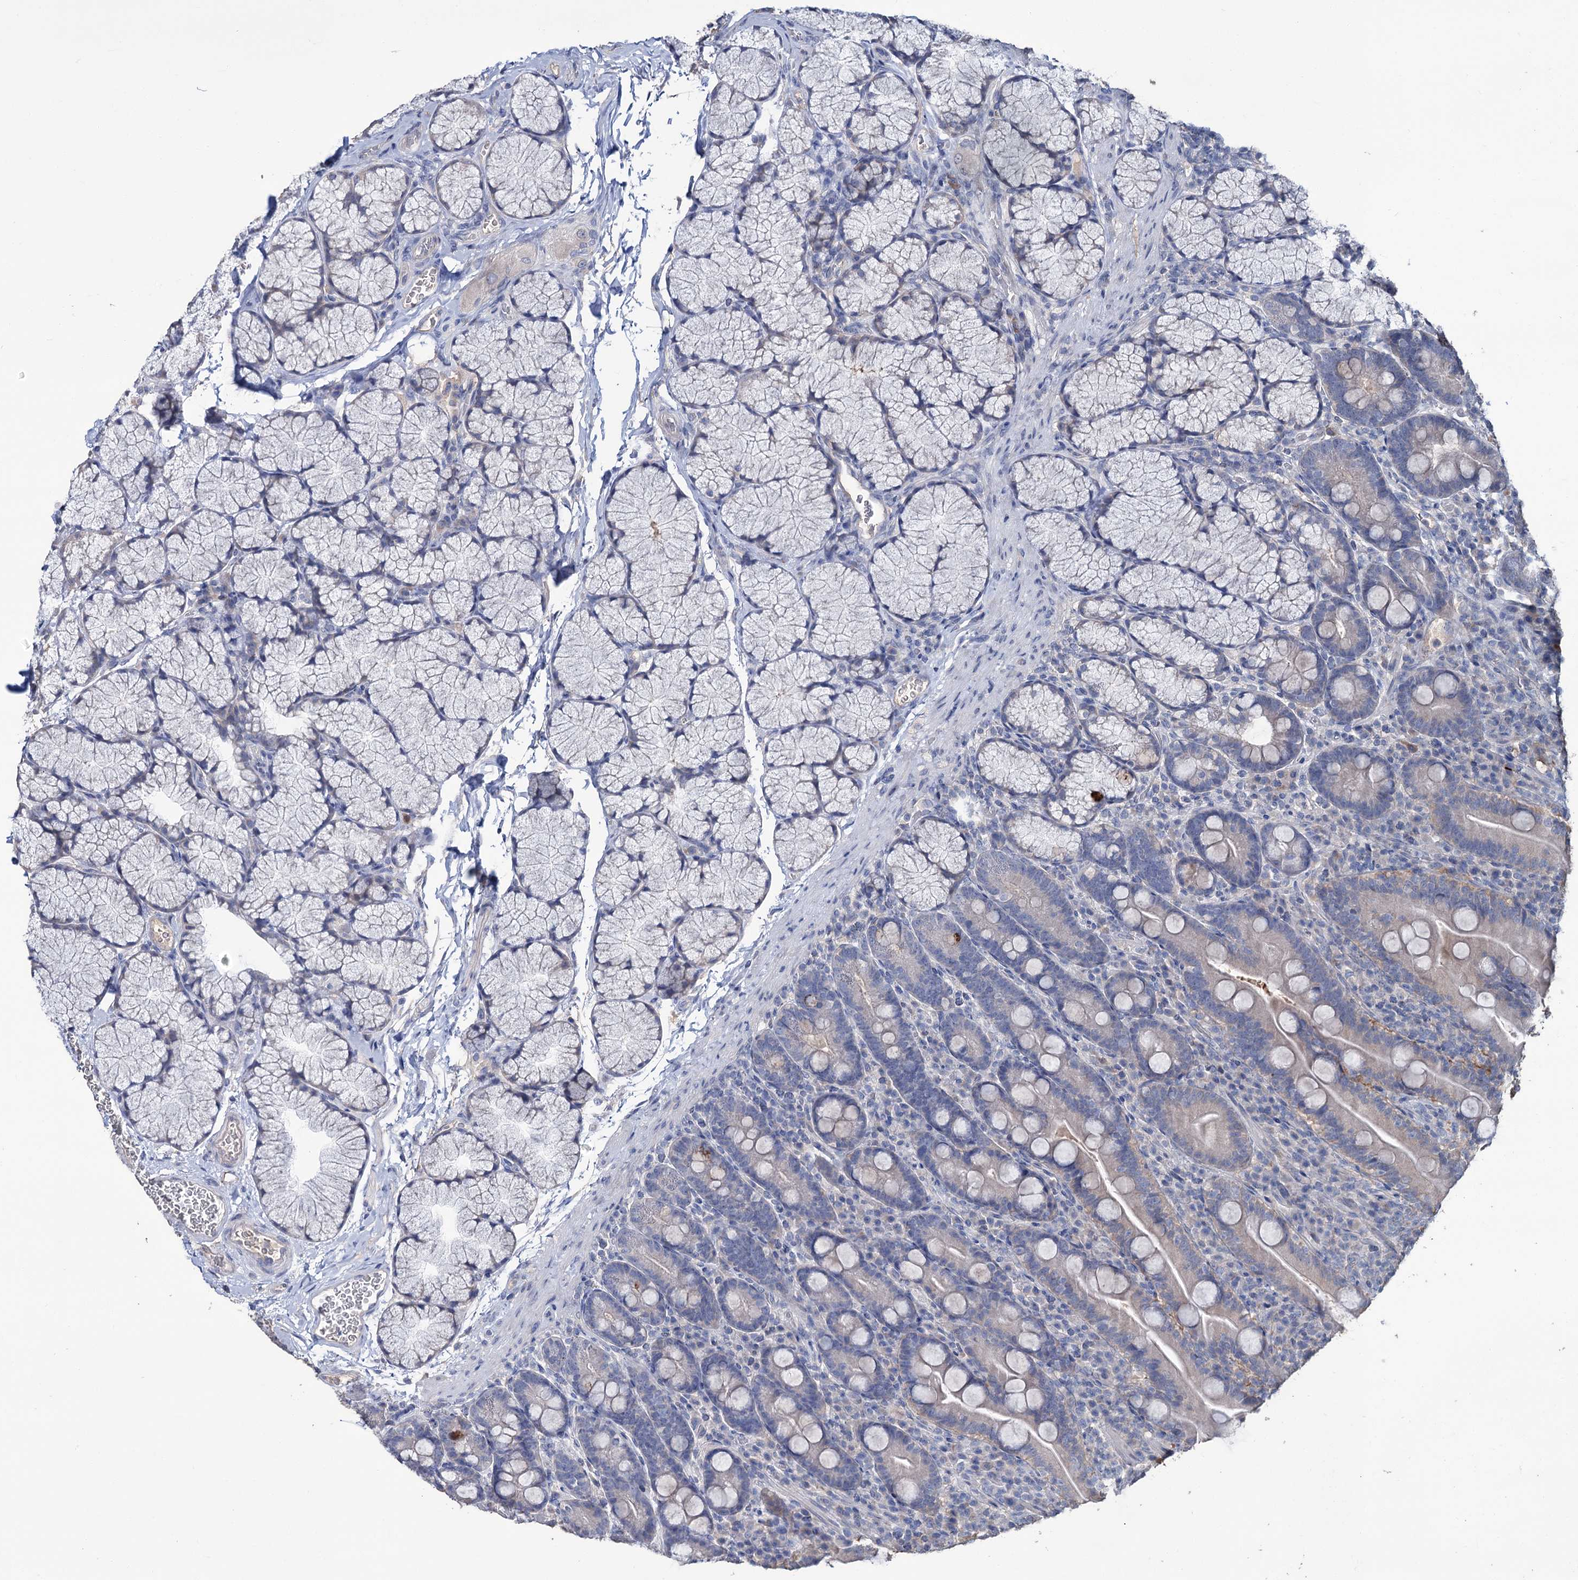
{"staining": {"intensity": "negative", "quantity": "none", "location": "none"}, "tissue": "duodenum", "cell_type": "Glandular cells", "image_type": "normal", "snomed": [{"axis": "morphology", "description": "Normal tissue, NOS"}, {"axis": "topography", "description": "Duodenum"}], "caption": "Immunohistochemical staining of normal human duodenum displays no significant positivity in glandular cells. (IHC, brightfield microscopy, high magnification).", "gene": "EPB41L5", "patient": {"sex": "male", "age": 35}}